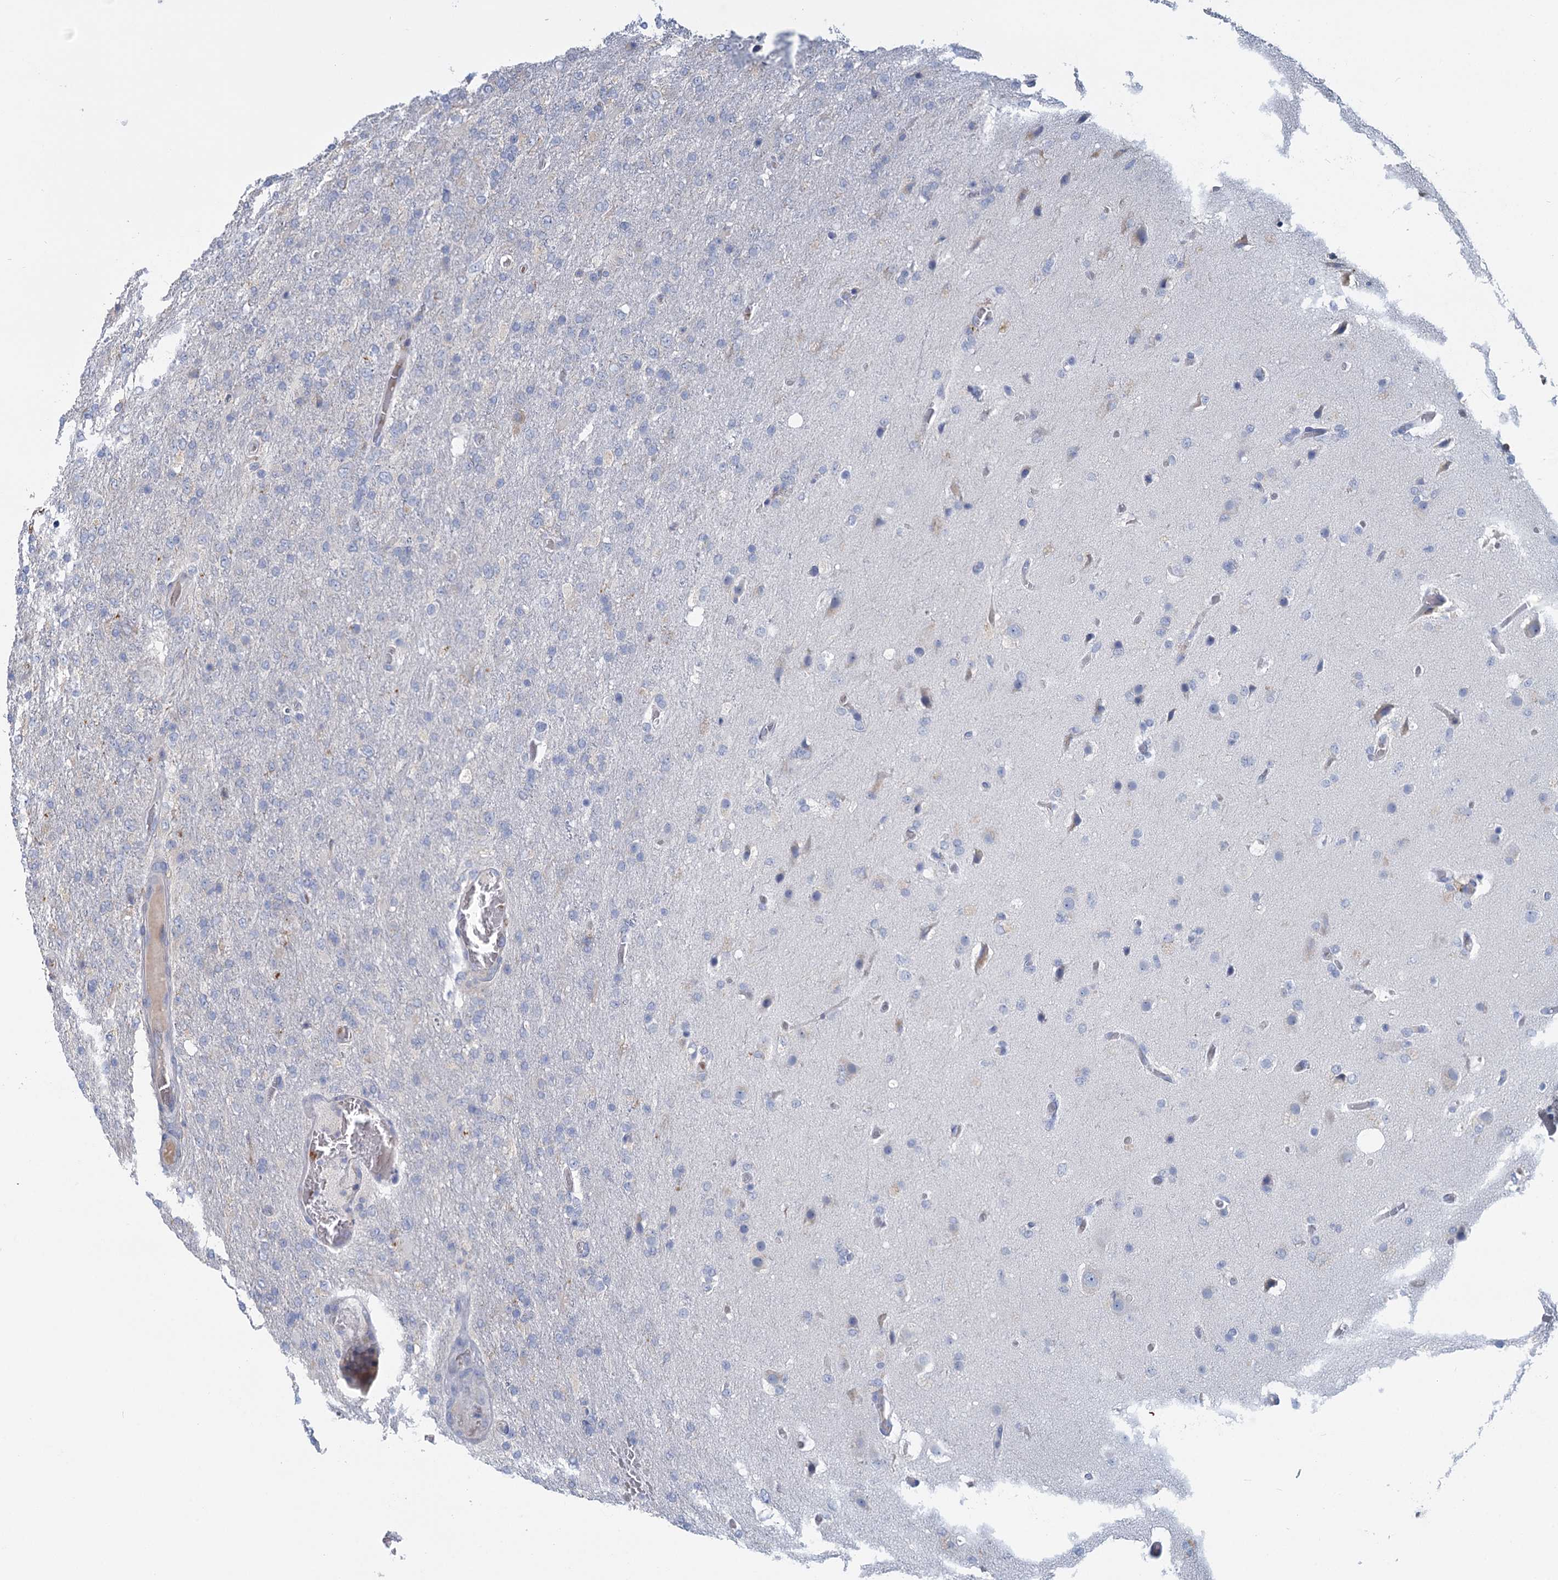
{"staining": {"intensity": "negative", "quantity": "none", "location": "none"}, "tissue": "glioma", "cell_type": "Tumor cells", "image_type": "cancer", "snomed": [{"axis": "morphology", "description": "Glioma, malignant, High grade"}, {"axis": "topography", "description": "Brain"}], "caption": "There is no significant positivity in tumor cells of glioma. (DAB (3,3'-diaminobenzidine) IHC, high magnification).", "gene": "ANKRD16", "patient": {"sex": "female", "age": 74}}